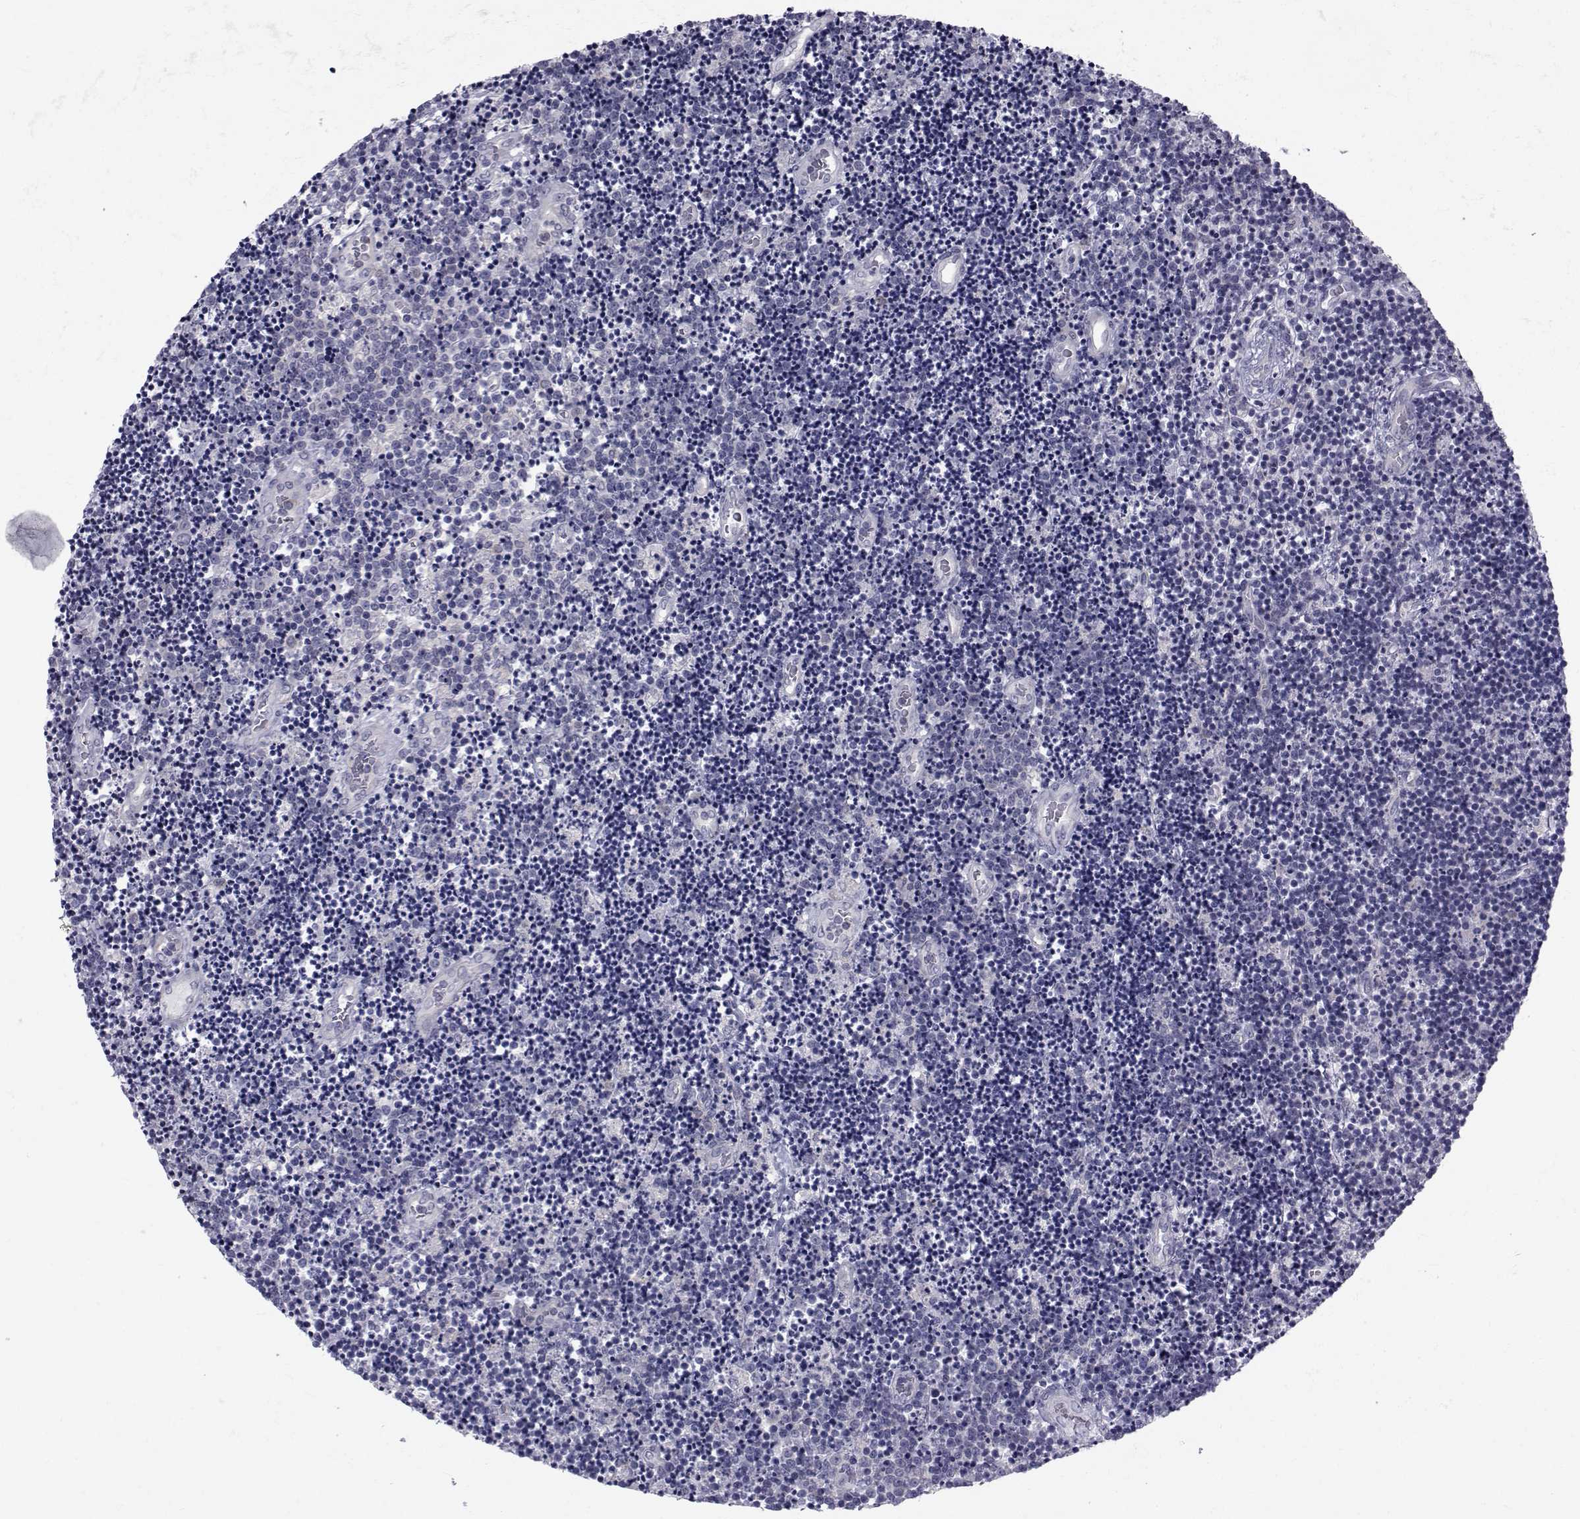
{"staining": {"intensity": "negative", "quantity": "none", "location": "none"}, "tissue": "lymphoma", "cell_type": "Tumor cells", "image_type": "cancer", "snomed": [{"axis": "morphology", "description": "Malignant lymphoma, non-Hodgkin's type, Low grade"}, {"axis": "topography", "description": "Brain"}], "caption": "IHC histopathology image of neoplastic tissue: low-grade malignant lymphoma, non-Hodgkin's type stained with DAB (3,3'-diaminobenzidine) reveals no significant protein expression in tumor cells. (Immunohistochemistry, brightfield microscopy, high magnification).", "gene": "SLC30A10", "patient": {"sex": "female", "age": 66}}